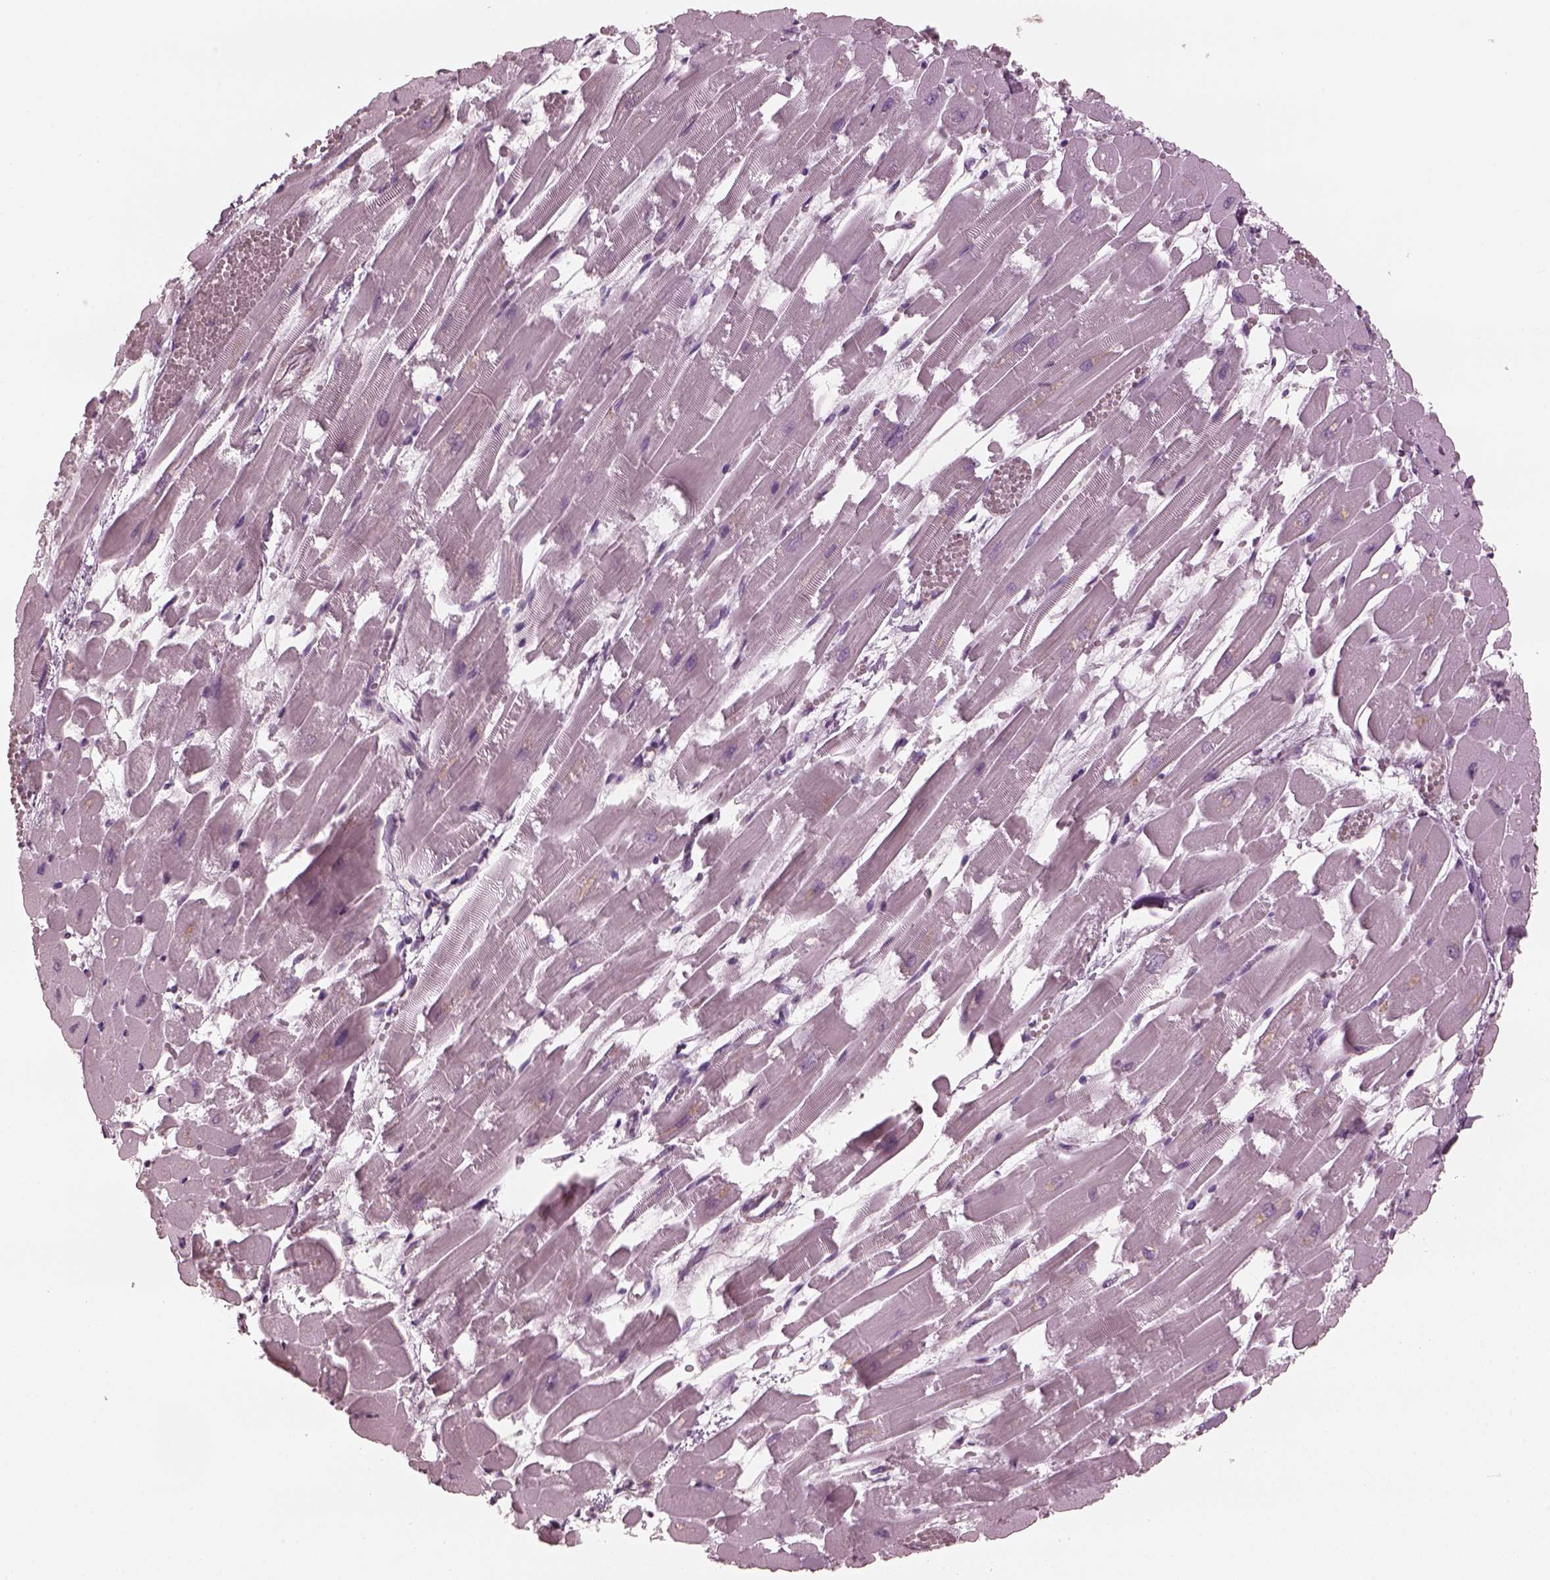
{"staining": {"intensity": "negative", "quantity": "none", "location": "none"}, "tissue": "heart muscle", "cell_type": "Cardiomyocytes", "image_type": "normal", "snomed": [{"axis": "morphology", "description": "Normal tissue, NOS"}, {"axis": "topography", "description": "Heart"}], "caption": "There is no significant expression in cardiomyocytes of heart muscle. Nuclei are stained in blue.", "gene": "CCDC170", "patient": {"sex": "female", "age": 52}}